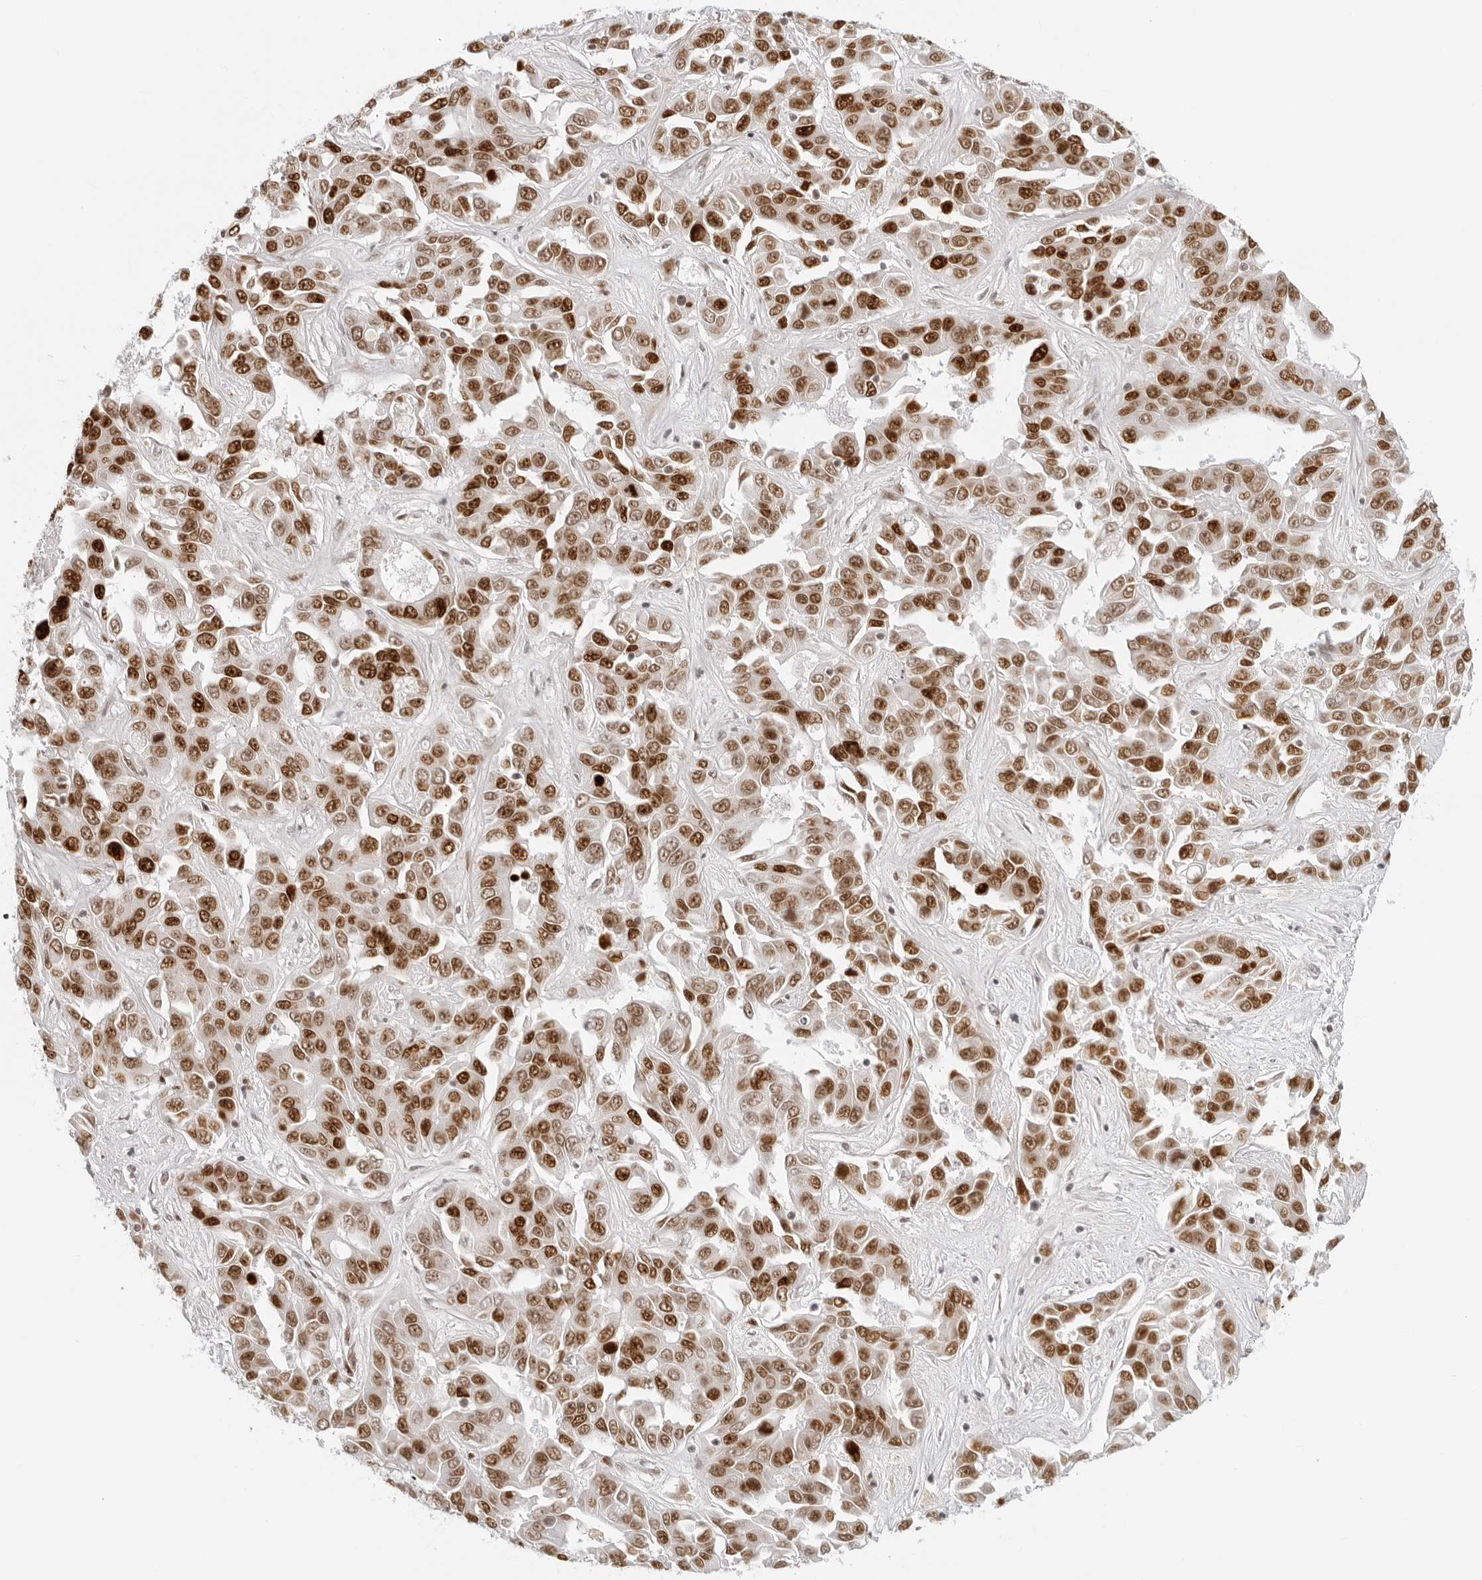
{"staining": {"intensity": "strong", "quantity": ">75%", "location": "nuclear"}, "tissue": "liver cancer", "cell_type": "Tumor cells", "image_type": "cancer", "snomed": [{"axis": "morphology", "description": "Cholangiocarcinoma"}, {"axis": "topography", "description": "Liver"}], "caption": "Immunohistochemistry (IHC) staining of liver cancer (cholangiocarcinoma), which shows high levels of strong nuclear positivity in approximately >75% of tumor cells indicating strong nuclear protein expression. The staining was performed using DAB (3,3'-diaminobenzidine) (brown) for protein detection and nuclei were counterstained in hematoxylin (blue).", "gene": "RCC1", "patient": {"sex": "female", "age": 52}}